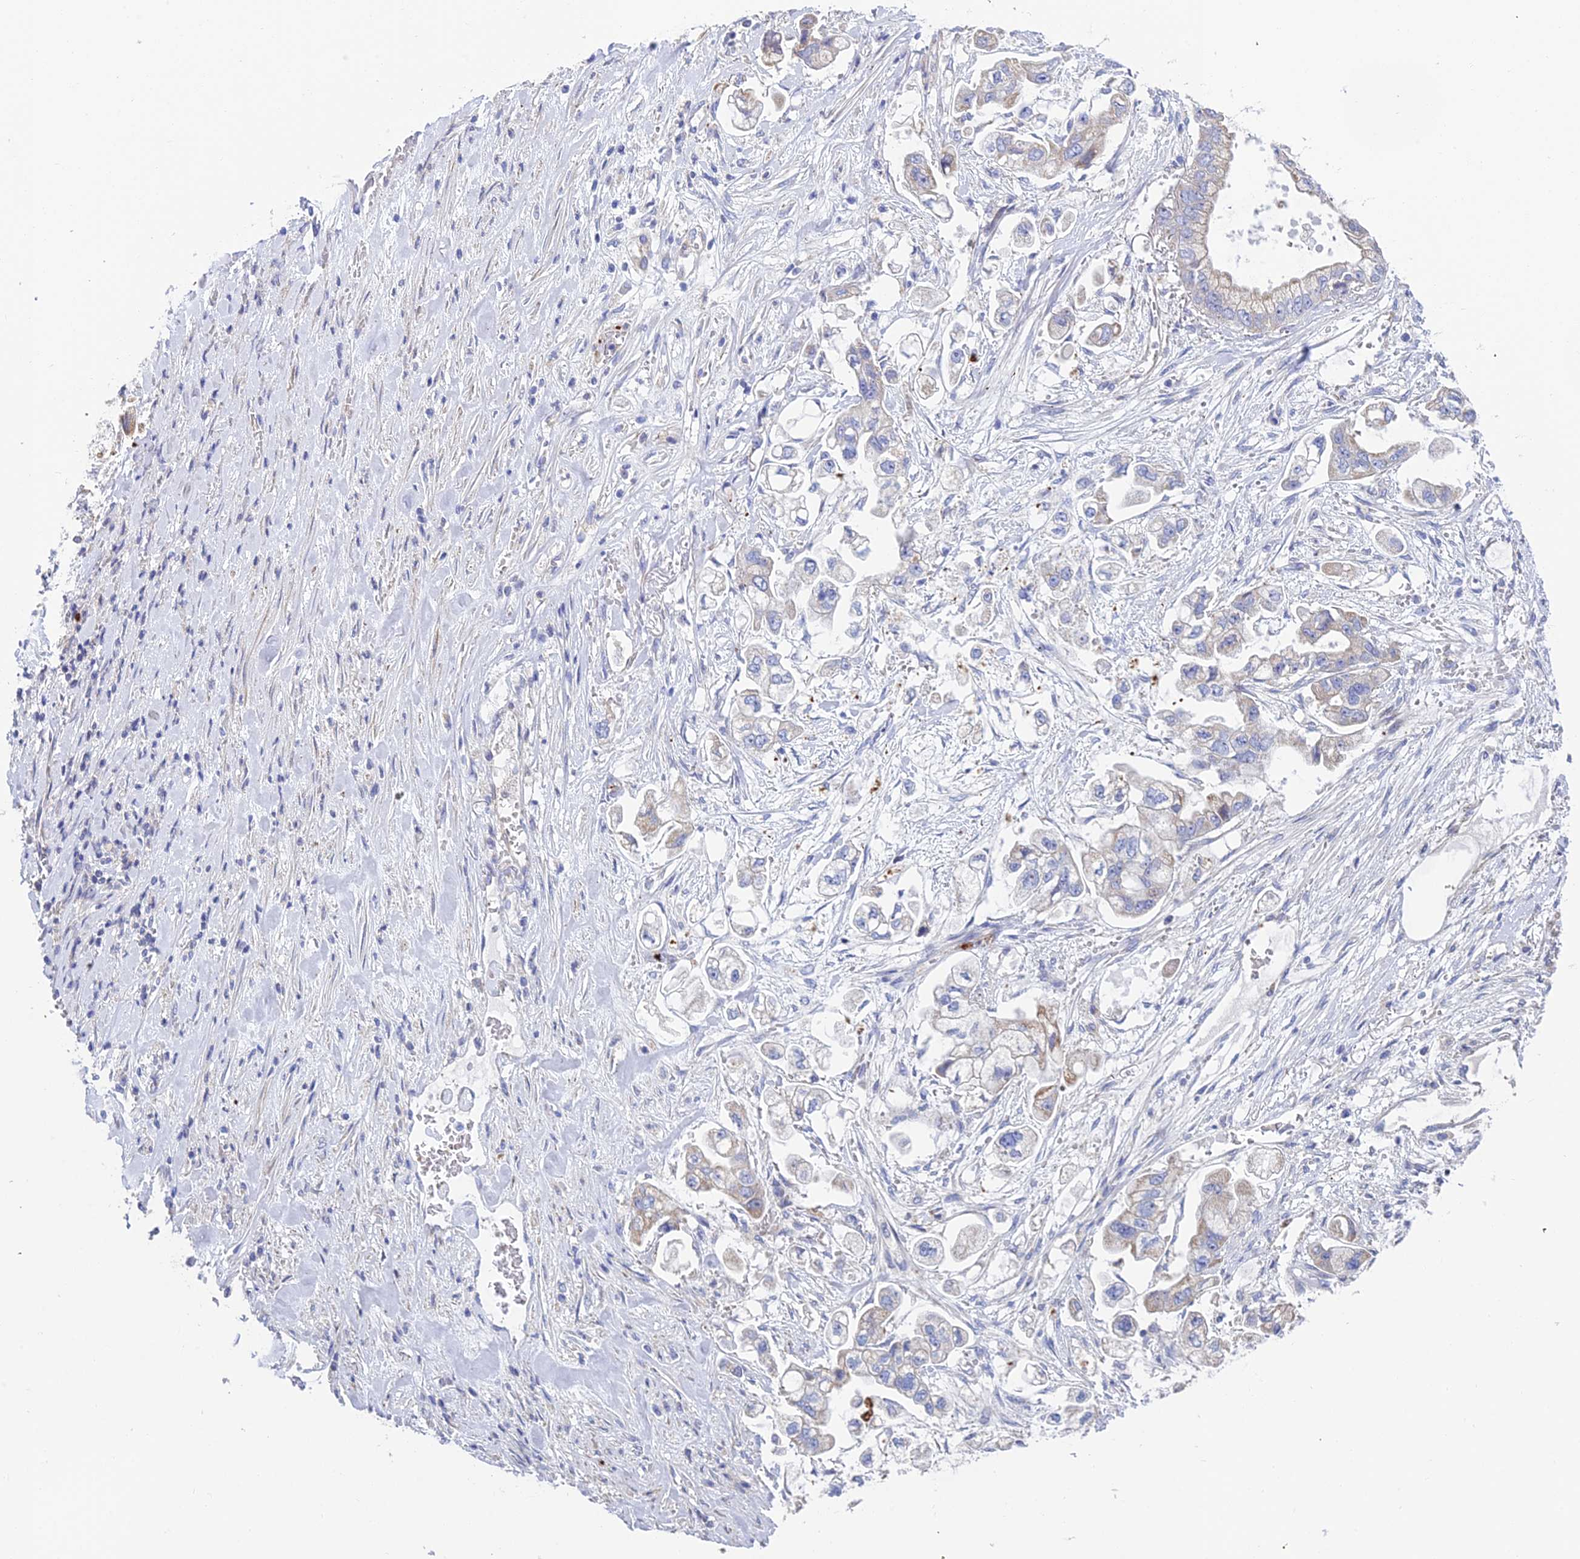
{"staining": {"intensity": "weak", "quantity": "<25%", "location": "cytoplasmic/membranous"}, "tissue": "stomach cancer", "cell_type": "Tumor cells", "image_type": "cancer", "snomed": [{"axis": "morphology", "description": "Adenocarcinoma, NOS"}, {"axis": "topography", "description": "Stomach"}], "caption": "Tumor cells are negative for brown protein staining in stomach cancer (adenocarcinoma). The staining is performed using DAB brown chromogen with nuclei counter-stained in using hematoxylin.", "gene": "CSPG4", "patient": {"sex": "male", "age": 62}}